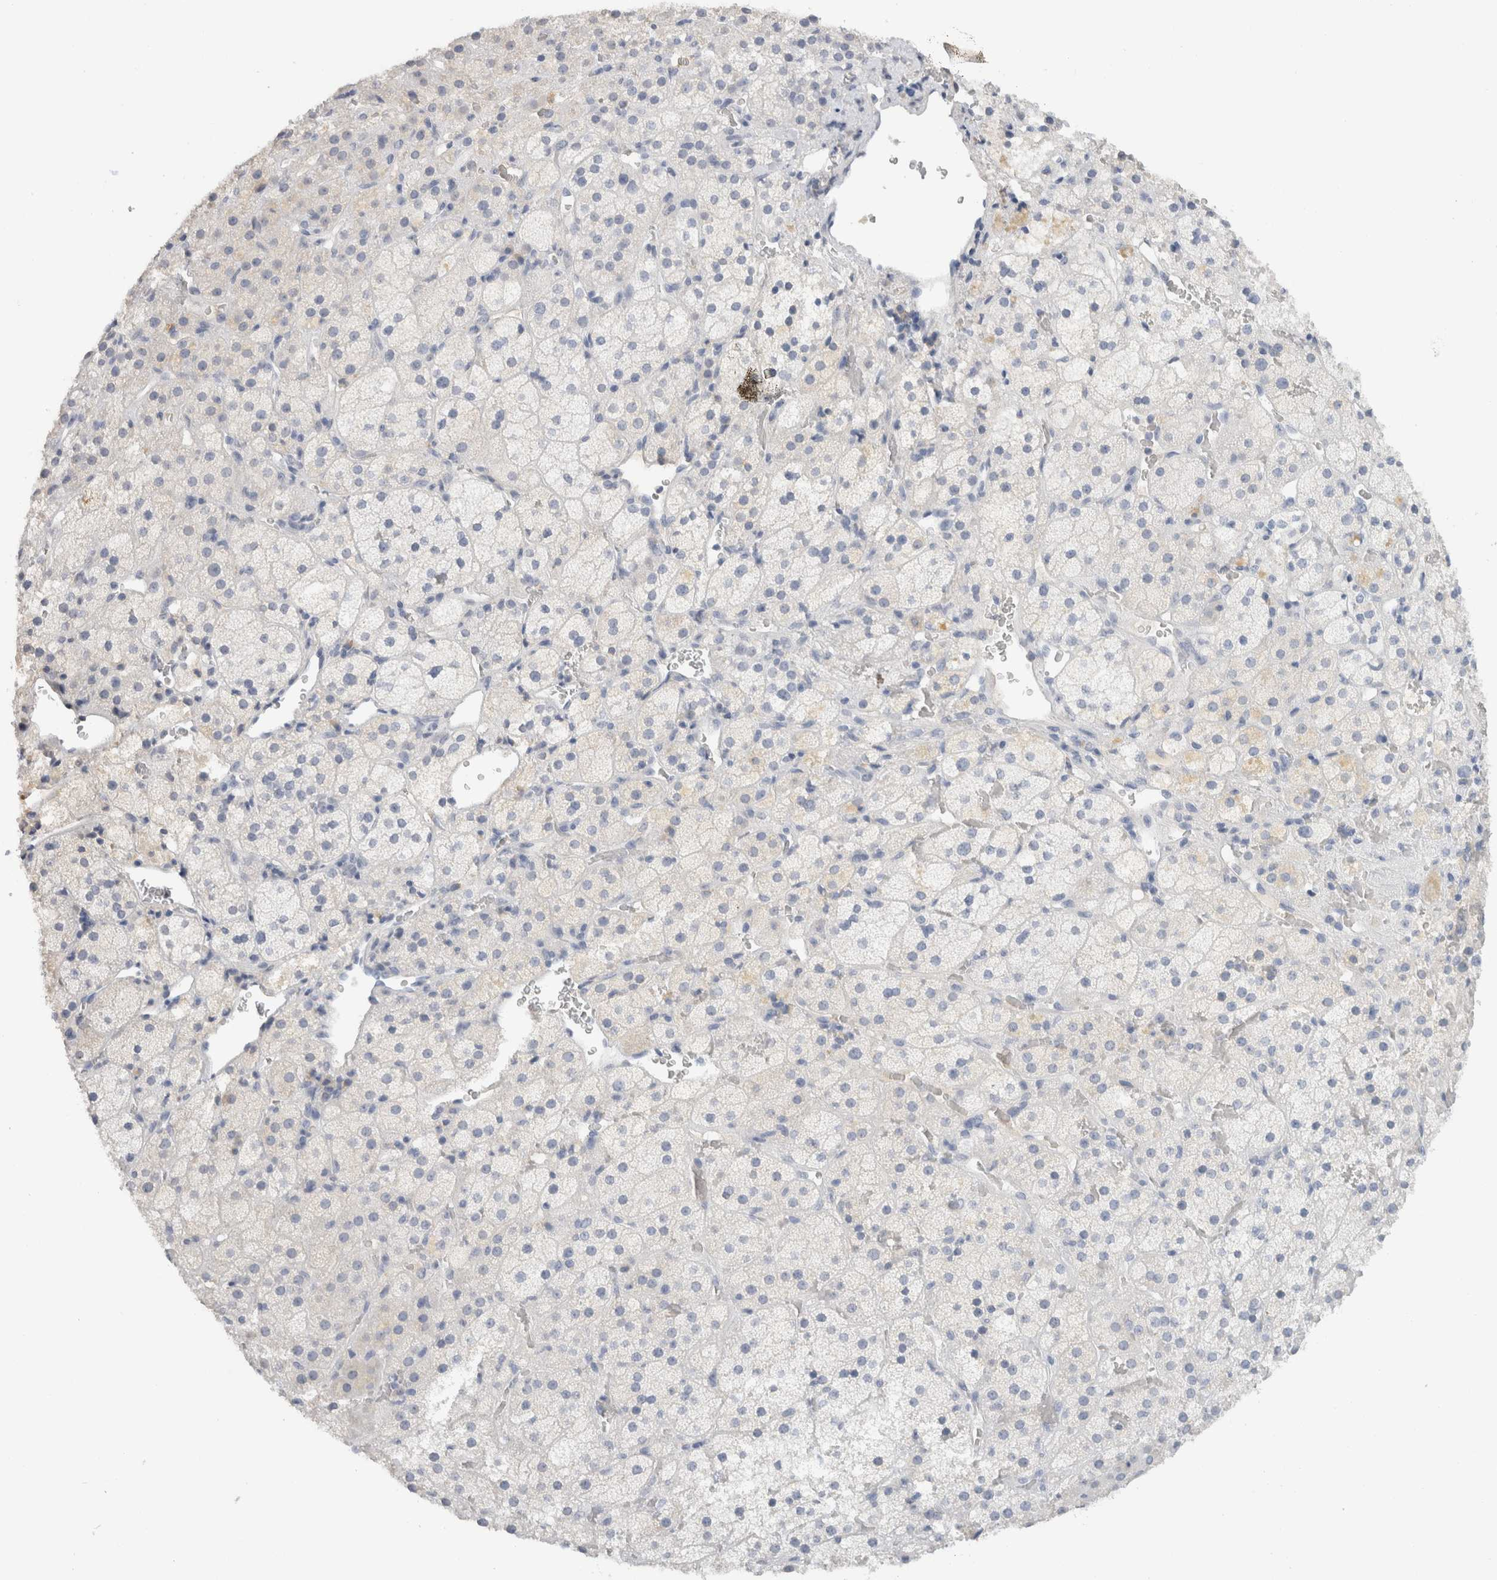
{"staining": {"intensity": "negative", "quantity": "none", "location": "none"}, "tissue": "adrenal gland", "cell_type": "Glandular cells", "image_type": "normal", "snomed": [{"axis": "morphology", "description": "Normal tissue, NOS"}, {"axis": "topography", "description": "Adrenal gland"}], "caption": "Immunohistochemical staining of normal human adrenal gland exhibits no significant expression in glandular cells. (DAB (3,3'-diaminobenzidine) IHC with hematoxylin counter stain).", "gene": "LAMP3", "patient": {"sex": "male", "age": 57}}